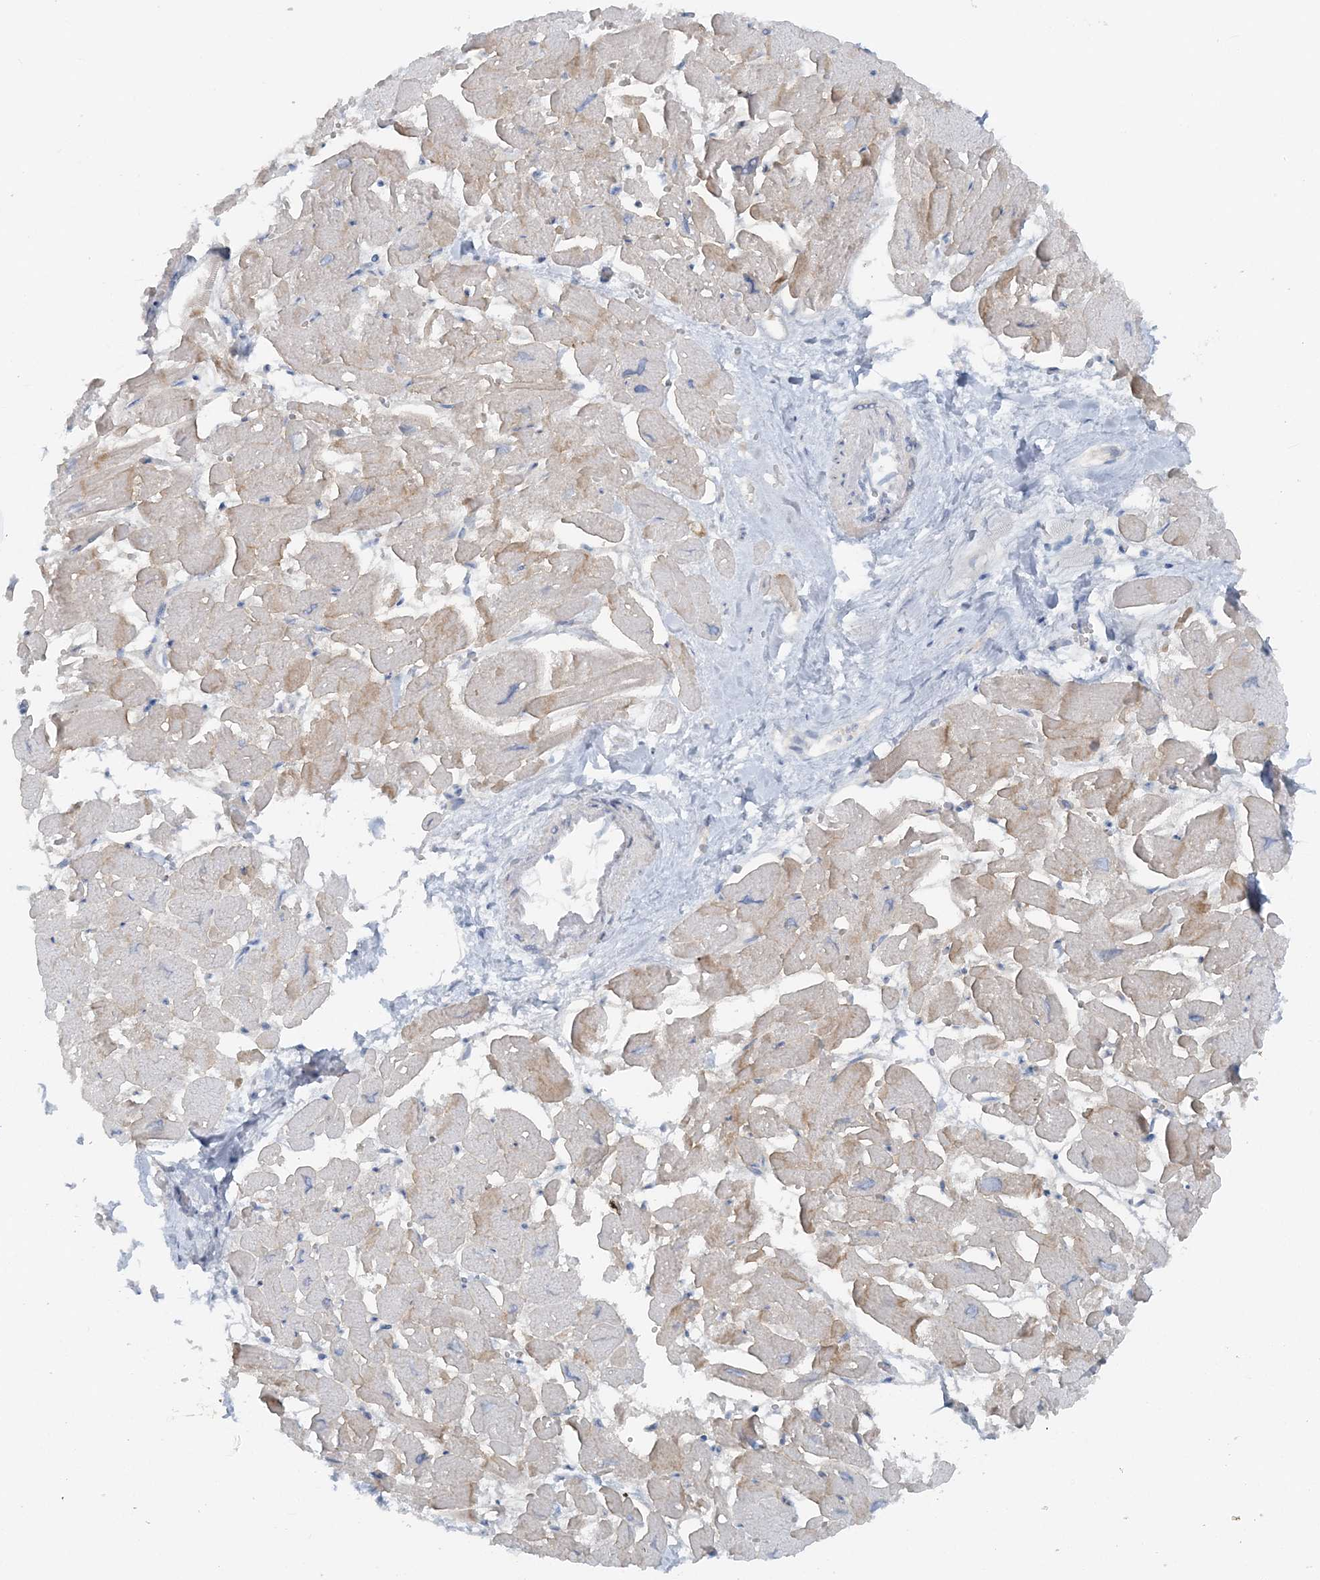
{"staining": {"intensity": "weak", "quantity": "25%-75%", "location": "cytoplasmic/membranous"}, "tissue": "heart muscle", "cell_type": "Cardiomyocytes", "image_type": "normal", "snomed": [{"axis": "morphology", "description": "Normal tissue, NOS"}, {"axis": "topography", "description": "Heart"}], "caption": "Approximately 25%-75% of cardiomyocytes in unremarkable heart muscle display weak cytoplasmic/membranous protein expression as visualized by brown immunohistochemical staining.", "gene": "ATP11A", "patient": {"sex": "male", "age": 54}}